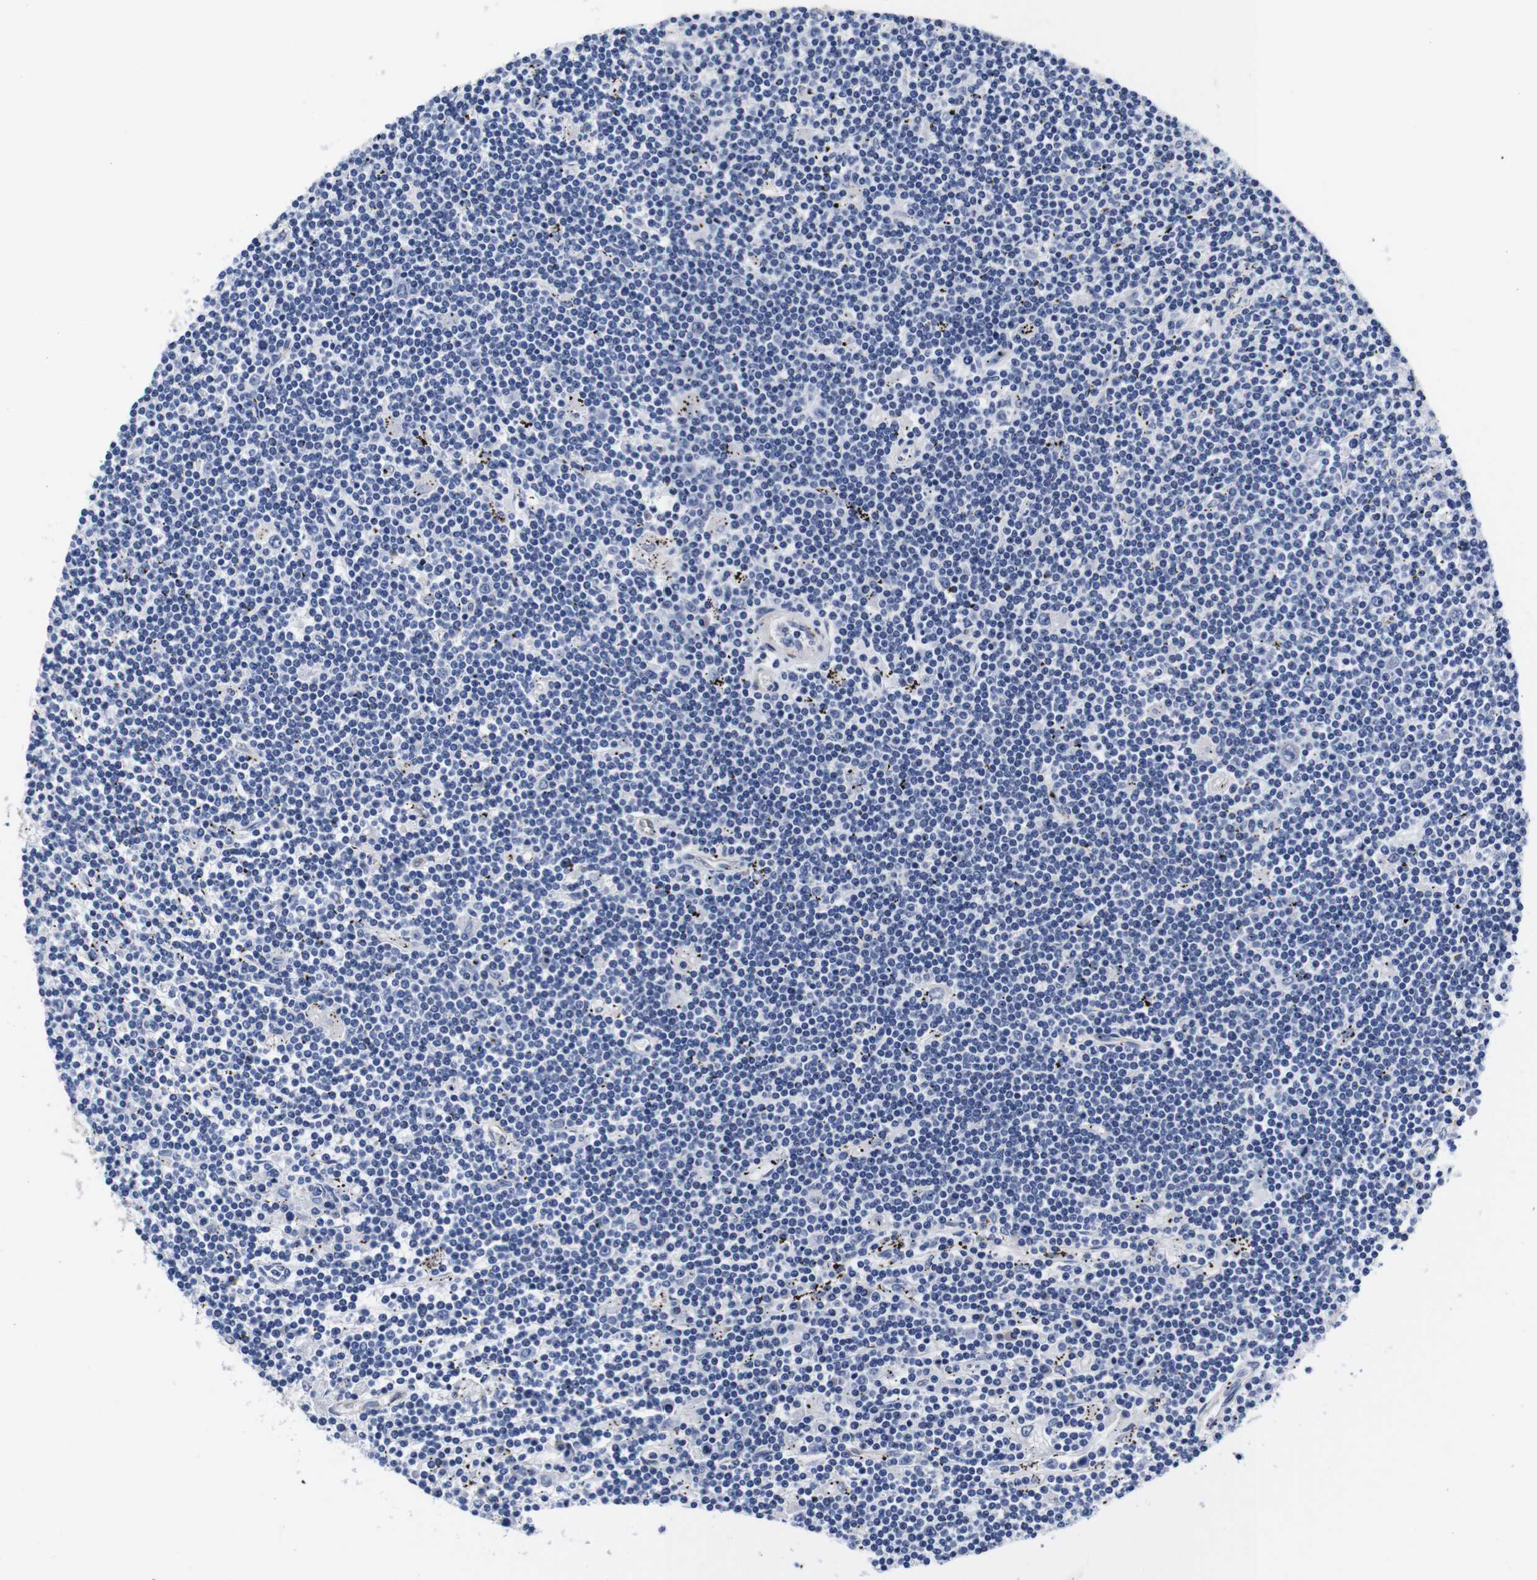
{"staining": {"intensity": "negative", "quantity": "none", "location": "none"}, "tissue": "lymphoma", "cell_type": "Tumor cells", "image_type": "cancer", "snomed": [{"axis": "morphology", "description": "Malignant lymphoma, non-Hodgkin's type, Low grade"}, {"axis": "topography", "description": "Spleen"}], "caption": "This is an immunohistochemistry (IHC) photomicrograph of malignant lymphoma, non-Hodgkin's type (low-grade). There is no staining in tumor cells.", "gene": "LRIG1", "patient": {"sex": "male", "age": 76}}